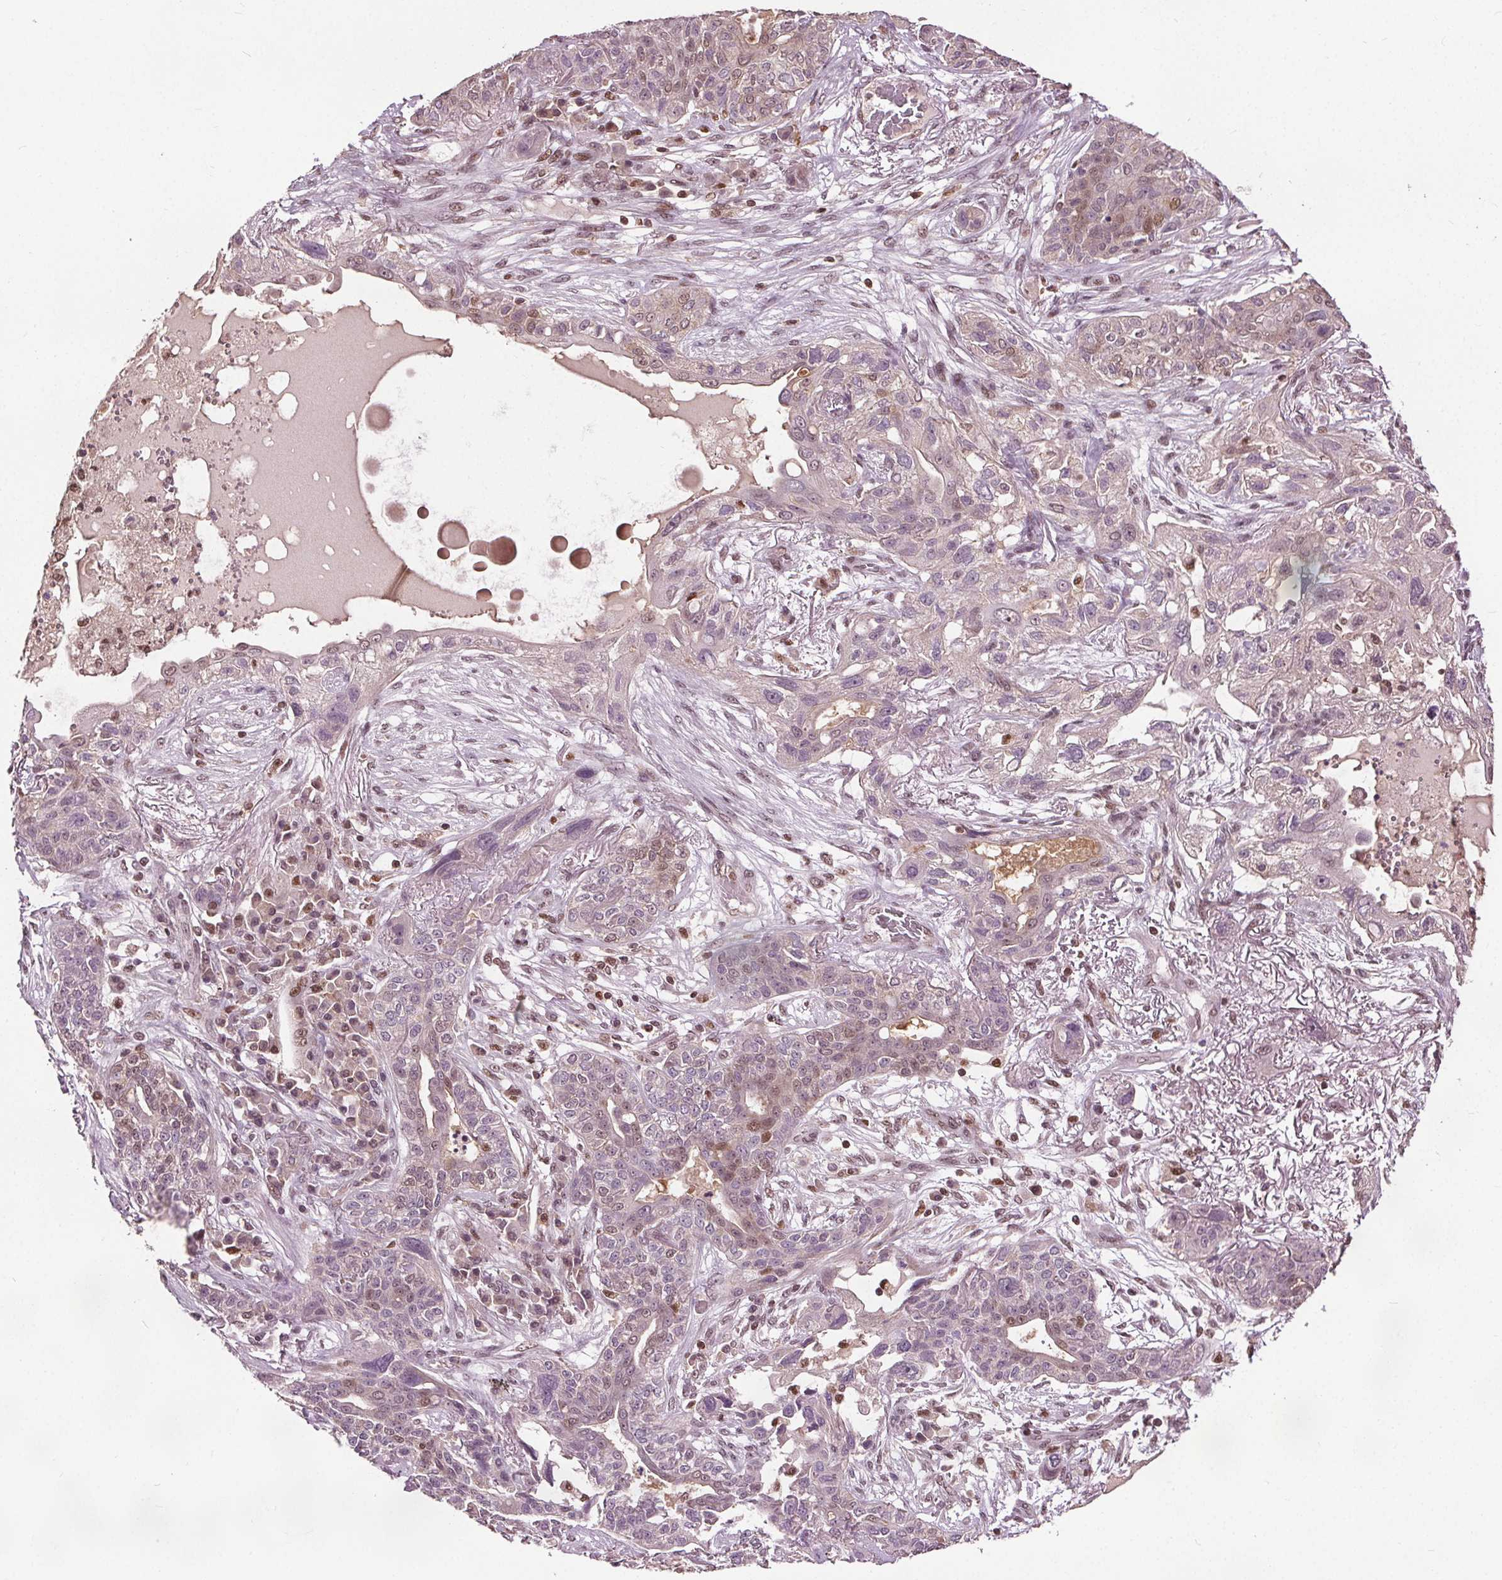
{"staining": {"intensity": "weak", "quantity": "<25%", "location": "cytoplasmic/membranous,nuclear"}, "tissue": "lung cancer", "cell_type": "Tumor cells", "image_type": "cancer", "snomed": [{"axis": "morphology", "description": "Squamous cell carcinoma, NOS"}, {"axis": "topography", "description": "Lung"}], "caption": "Human lung cancer stained for a protein using IHC shows no staining in tumor cells.", "gene": "DDX11", "patient": {"sex": "female", "age": 70}}